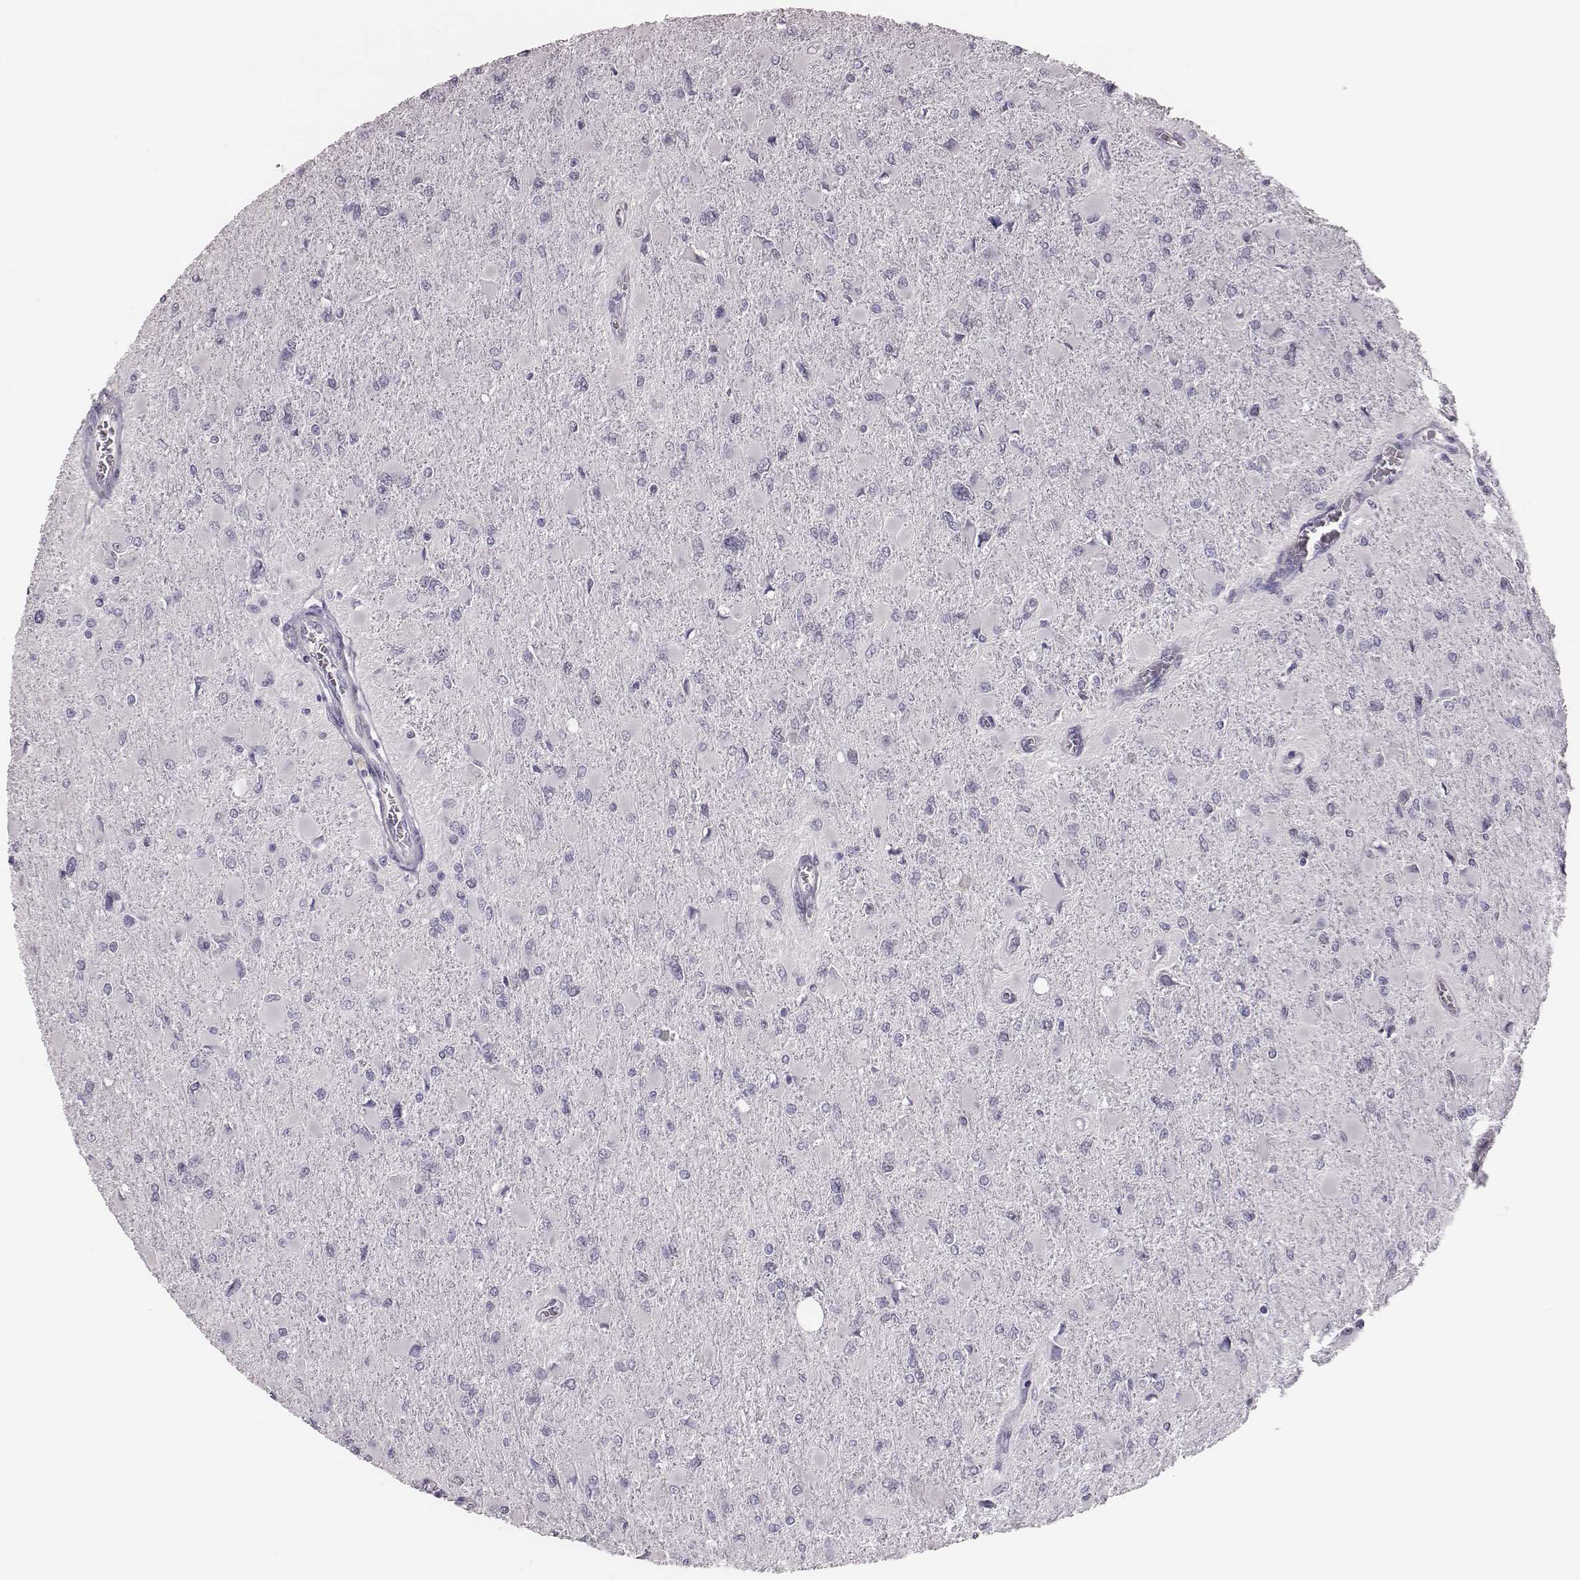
{"staining": {"intensity": "negative", "quantity": "none", "location": "none"}, "tissue": "glioma", "cell_type": "Tumor cells", "image_type": "cancer", "snomed": [{"axis": "morphology", "description": "Glioma, malignant, High grade"}, {"axis": "topography", "description": "Cerebral cortex"}], "caption": "An immunohistochemistry (IHC) micrograph of malignant glioma (high-grade) is shown. There is no staining in tumor cells of malignant glioma (high-grade). (Brightfield microscopy of DAB immunohistochemistry at high magnification).", "gene": "PBK", "patient": {"sex": "female", "age": 36}}